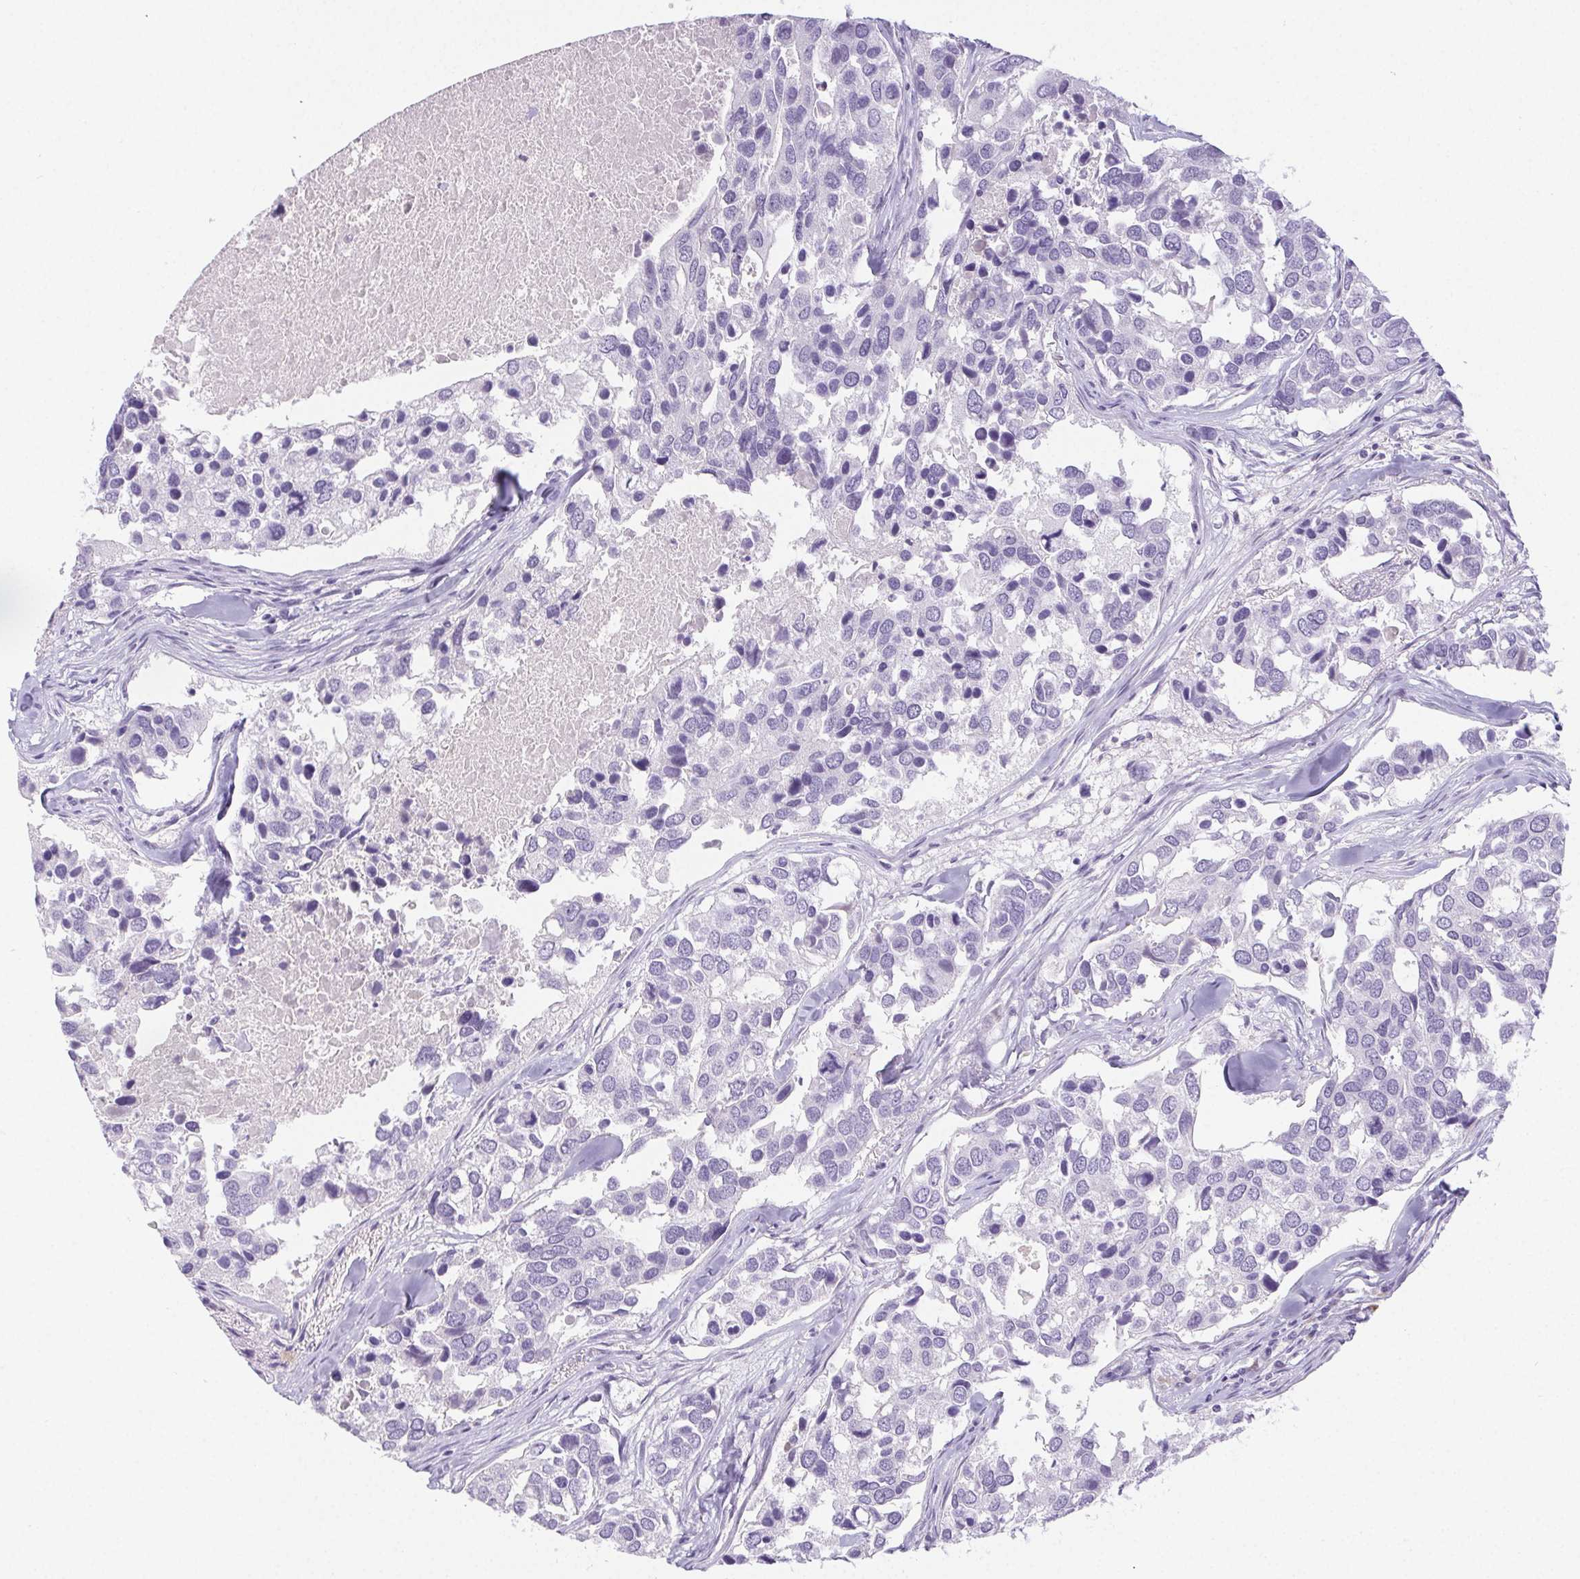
{"staining": {"intensity": "negative", "quantity": "none", "location": "none"}, "tissue": "breast cancer", "cell_type": "Tumor cells", "image_type": "cancer", "snomed": [{"axis": "morphology", "description": "Duct carcinoma"}, {"axis": "topography", "description": "Breast"}], "caption": "This is a photomicrograph of immunohistochemistry (IHC) staining of breast invasive ductal carcinoma, which shows no expression in tumor cells. Brightfield microscopy of IHC stained with DAB (brown) and hematoxylin (blue), captured at high magnification.", "gene": "ST8SIA3", "patient": {"sex": "female", "age": 83}}